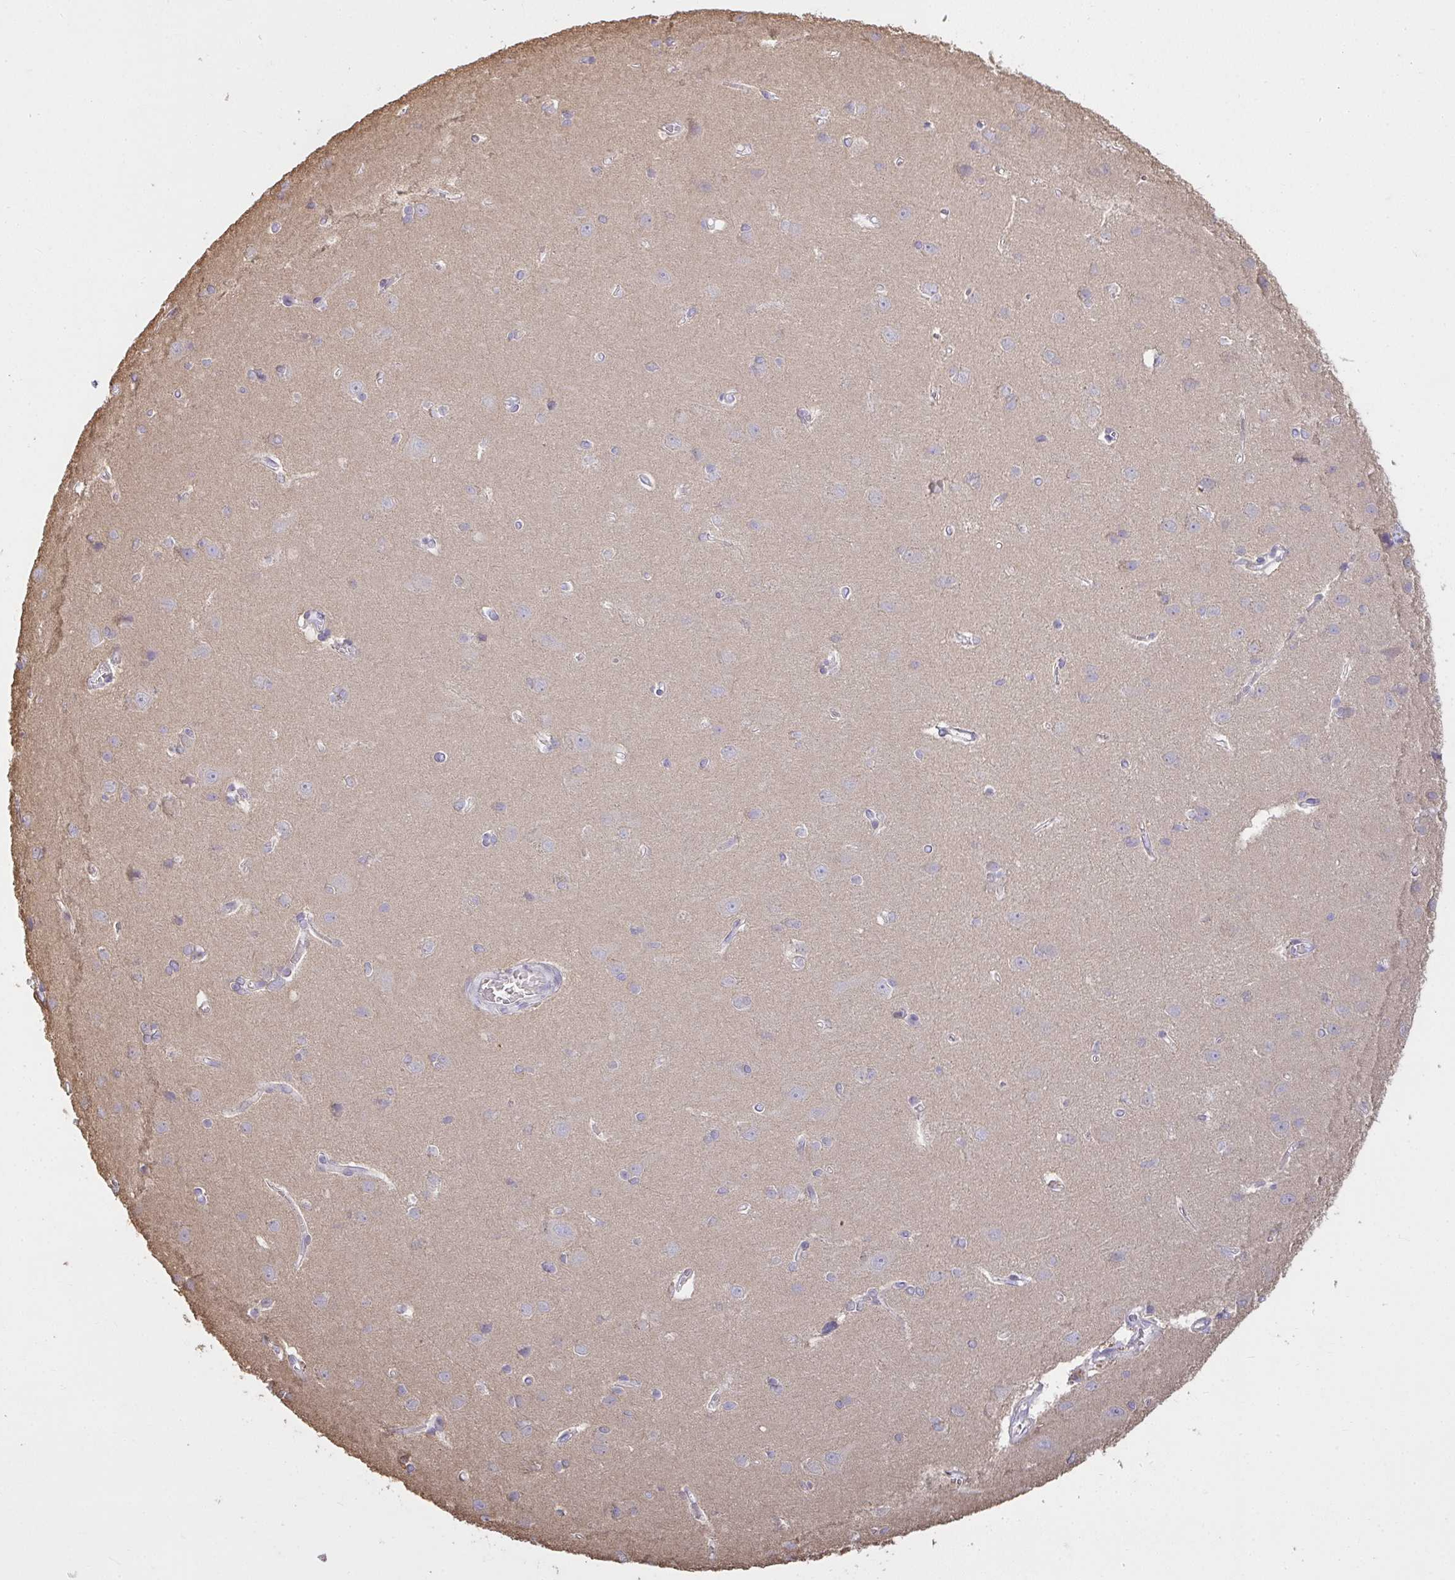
{"staining": {"intensity": "negative", "quantity": "none", "location": "none"}, "tissue": "cerebral cortex", "cell_type": "Endothelial cells", "image_type": "normal", "snomed": [{"axis": "morphology", "description": "Normal tissue, NOS"}, {"axis": "topography", "description": "Cerebral cortex"}], "caption": "This is a image of IHC staining of unremarkable cerebral cortex, which shows no staining in endothelial cells. The staining was performed using DAB to visualize the protein expression in brown, while the nuclei were stained in blue with hematoxylin (Magnification: 20x).", "gene": "BRINP3", "patient": {"sex": "male", "age": 37}}